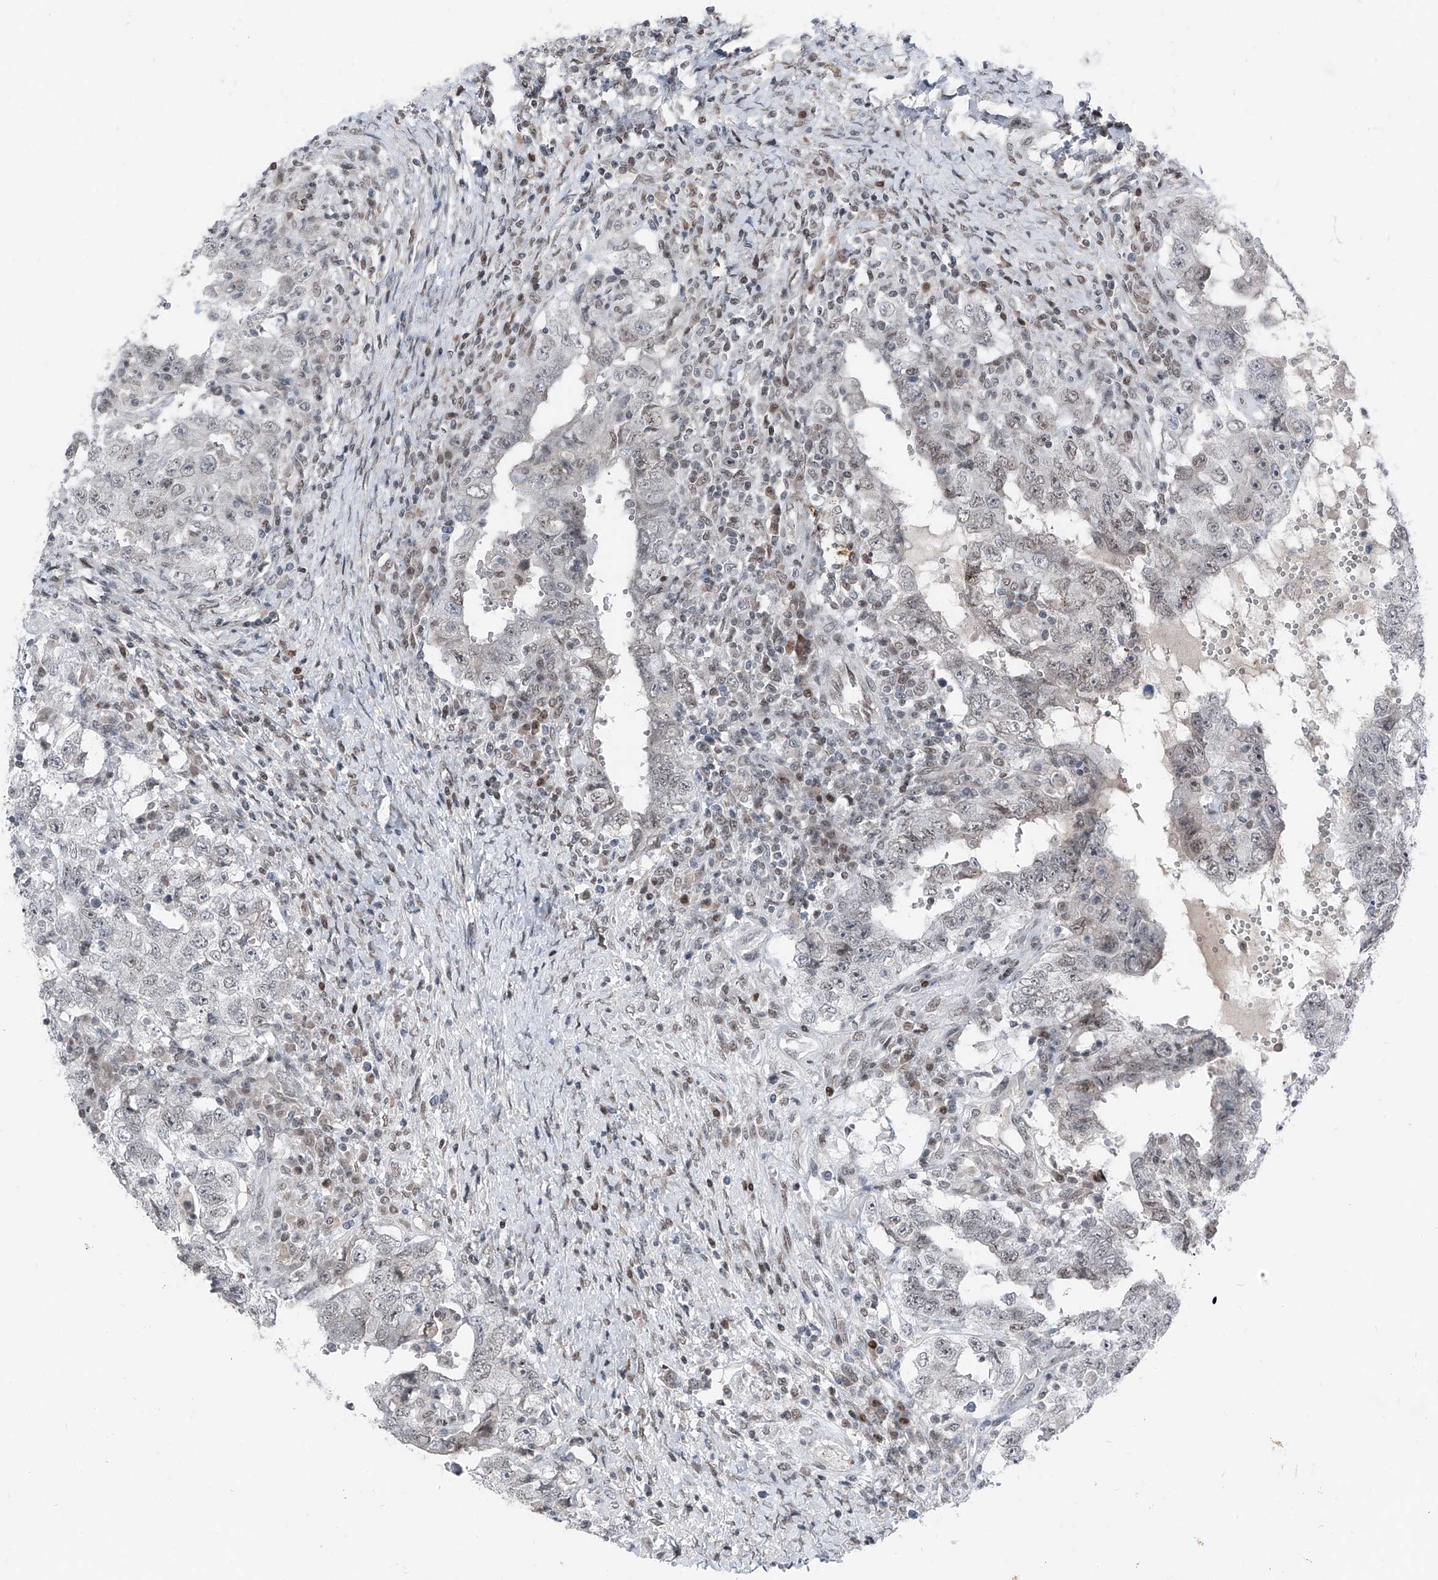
{"staining": {"intensity": "negative", "quantity": "none", "location": "none"}, "tissue": "testis cancer", "cell_type": "Tumor cells", "image_type": "cancer", "snomed": [{"axis": "morphology", "description": "Carcinoma, Embryonal, NOS"}, {"axis": "topography", "description": "Testis"}], "caption": "Tumor cells are negative for protein expression in human testis cancer.", "gene": "BMI1", "patient": {"sex": "male", "age": 26}}